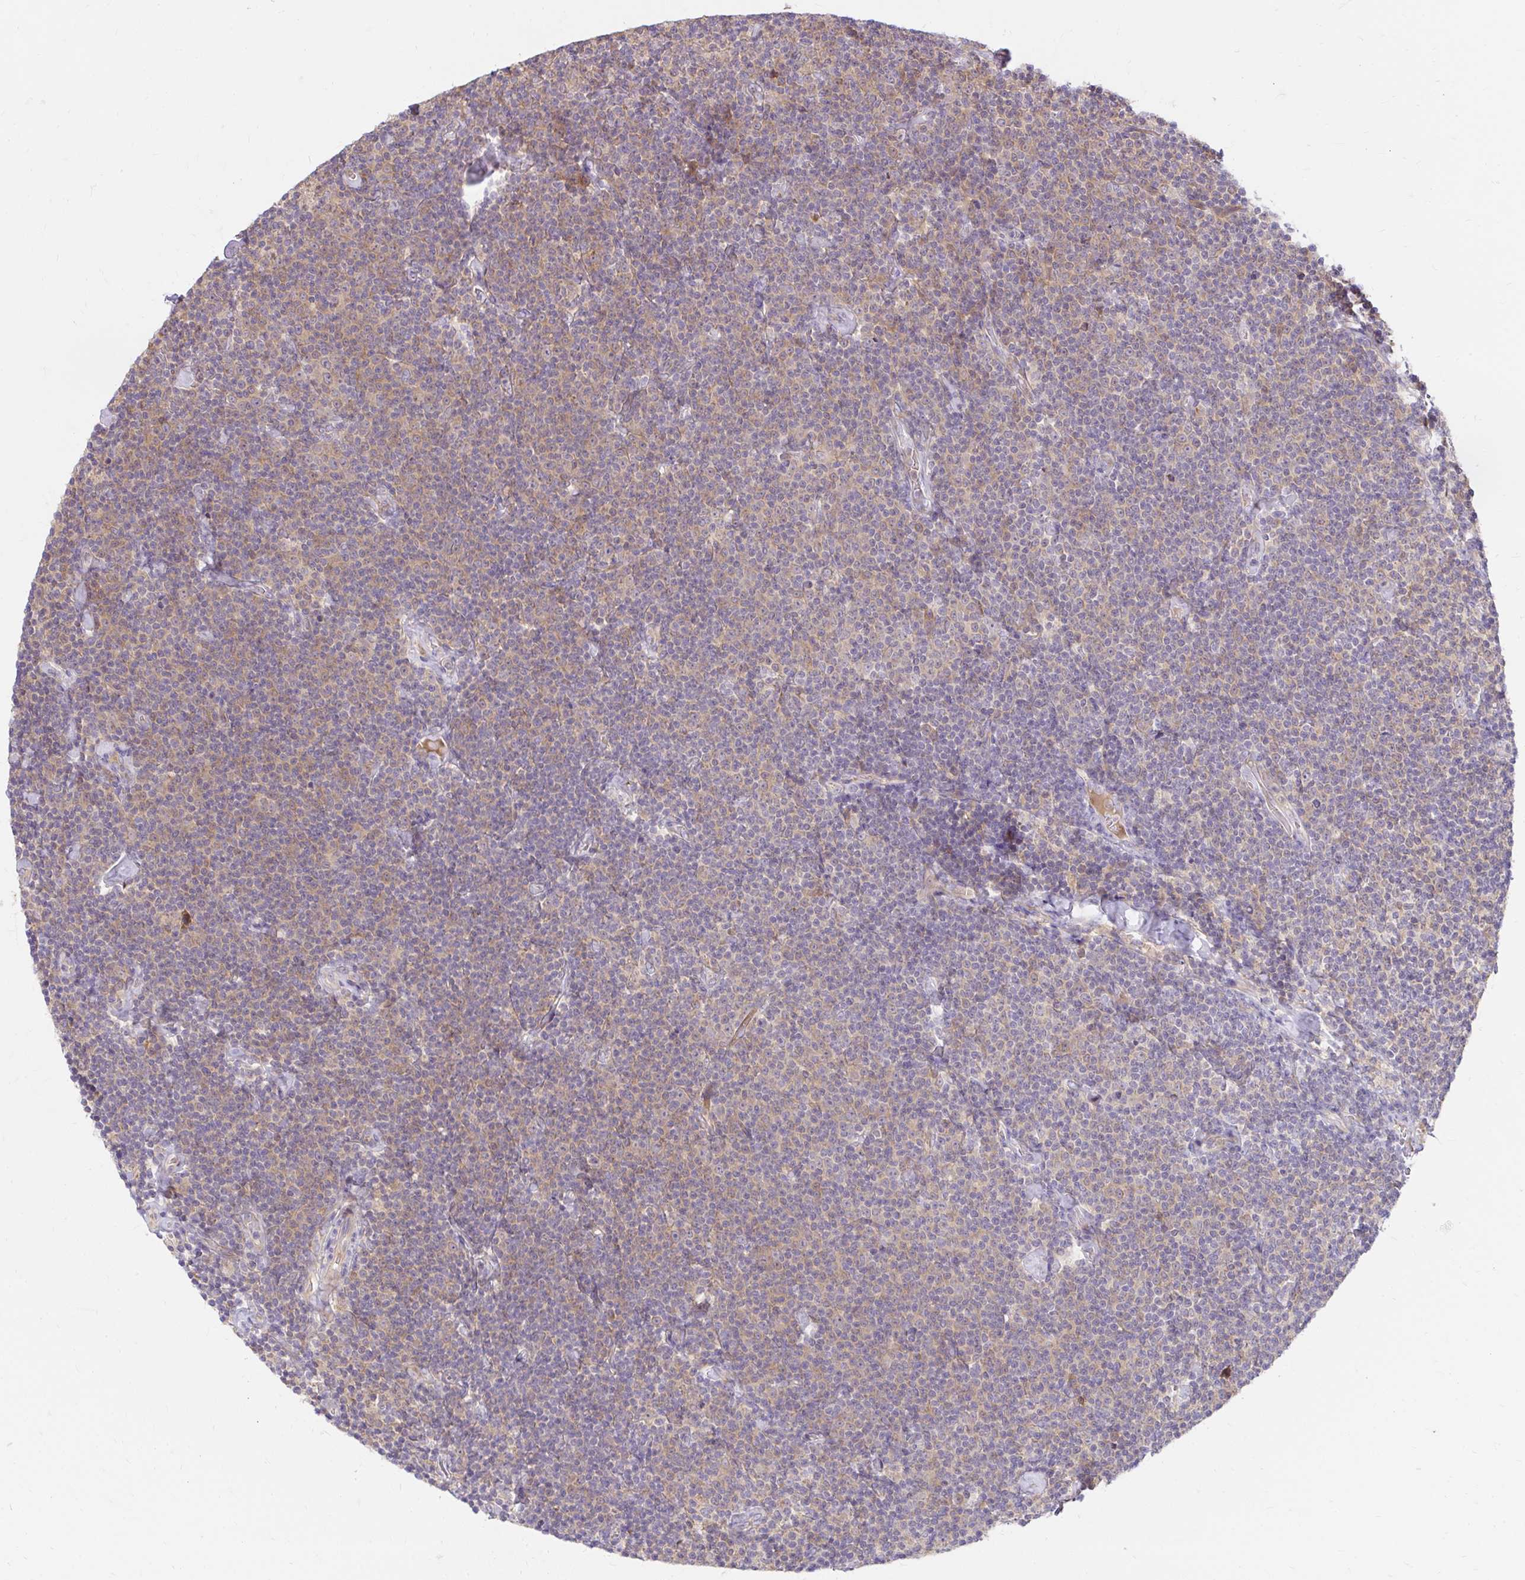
{"staining": {"intensity": "negative", "quantity": "none", "location": "none"}, "tissue": "lymphoma", "cell_type": "Tumor cells", "image_type": "cancer", "snomed": [{"axis": "morphology", "description": "Malignant lymphoma, non-Hodgkin's type, Low grade"}, {"axis": "topography", "description": "Lymph node"}], "caption": "IHC micrograph of human malignant lymphoma, non-Hodgkin's type (low-grade) stained for a protein (brown), which exhibits no staining in tumor cells.", "gene": "ITGA2", "patient": {"sex": "male", "age": 81}}